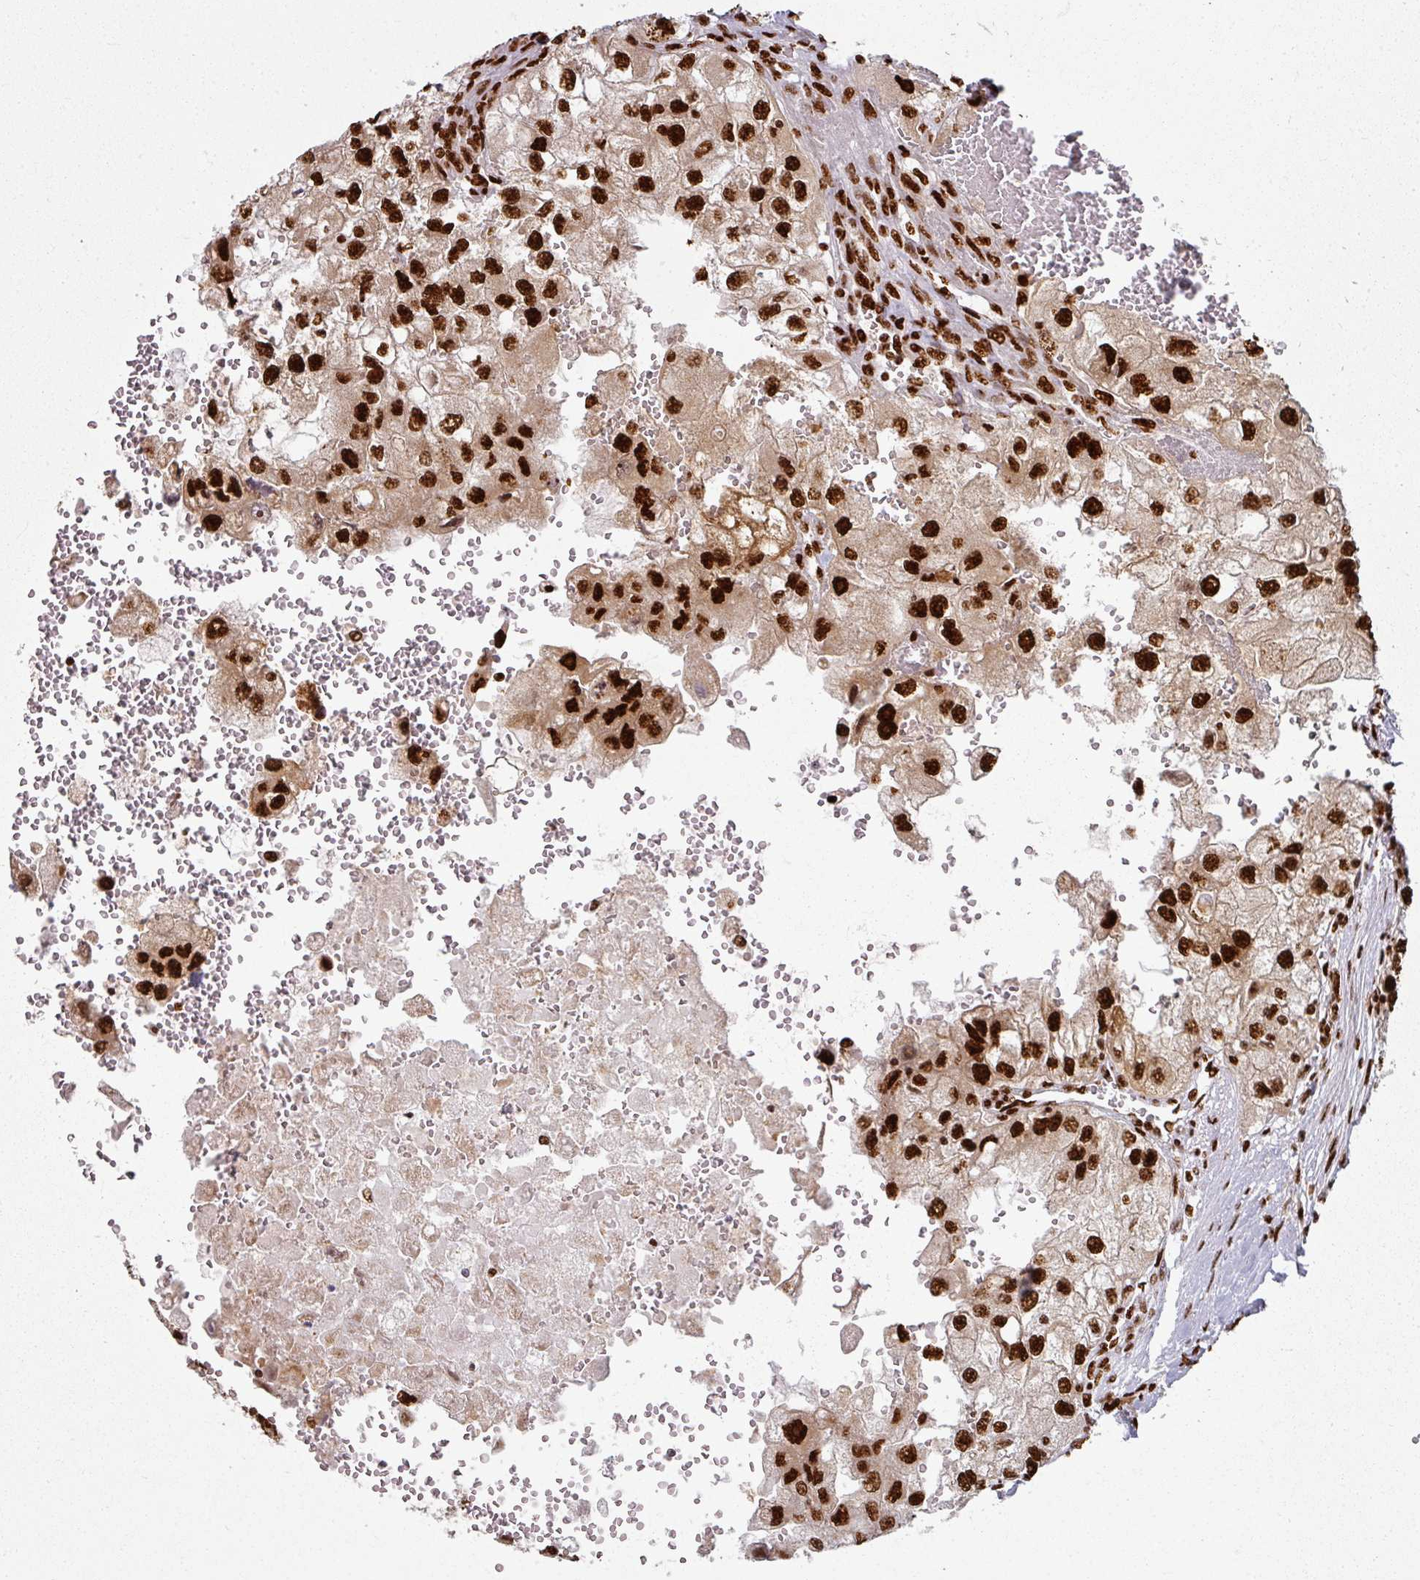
{"staining": {"intensity": "strong", "quantity": ">75%", "location": "nuclear"}, "tissue": "renal cancer", "cell_type": "Tumor cells", "image_type": "cancer", "snomed": [{"axis": "morphology", "description": "Adenocarcinoma, NOS"}, {"axis": "topography", "description": "Kidney"}], "caption": "A high amount of strong nuclear staining is identified in about >75% of tumor cells in renal cancer (adenocarcinoma) tissue.", "gene": "SIK3", "patient": {"sex": "male", "age": 63}}